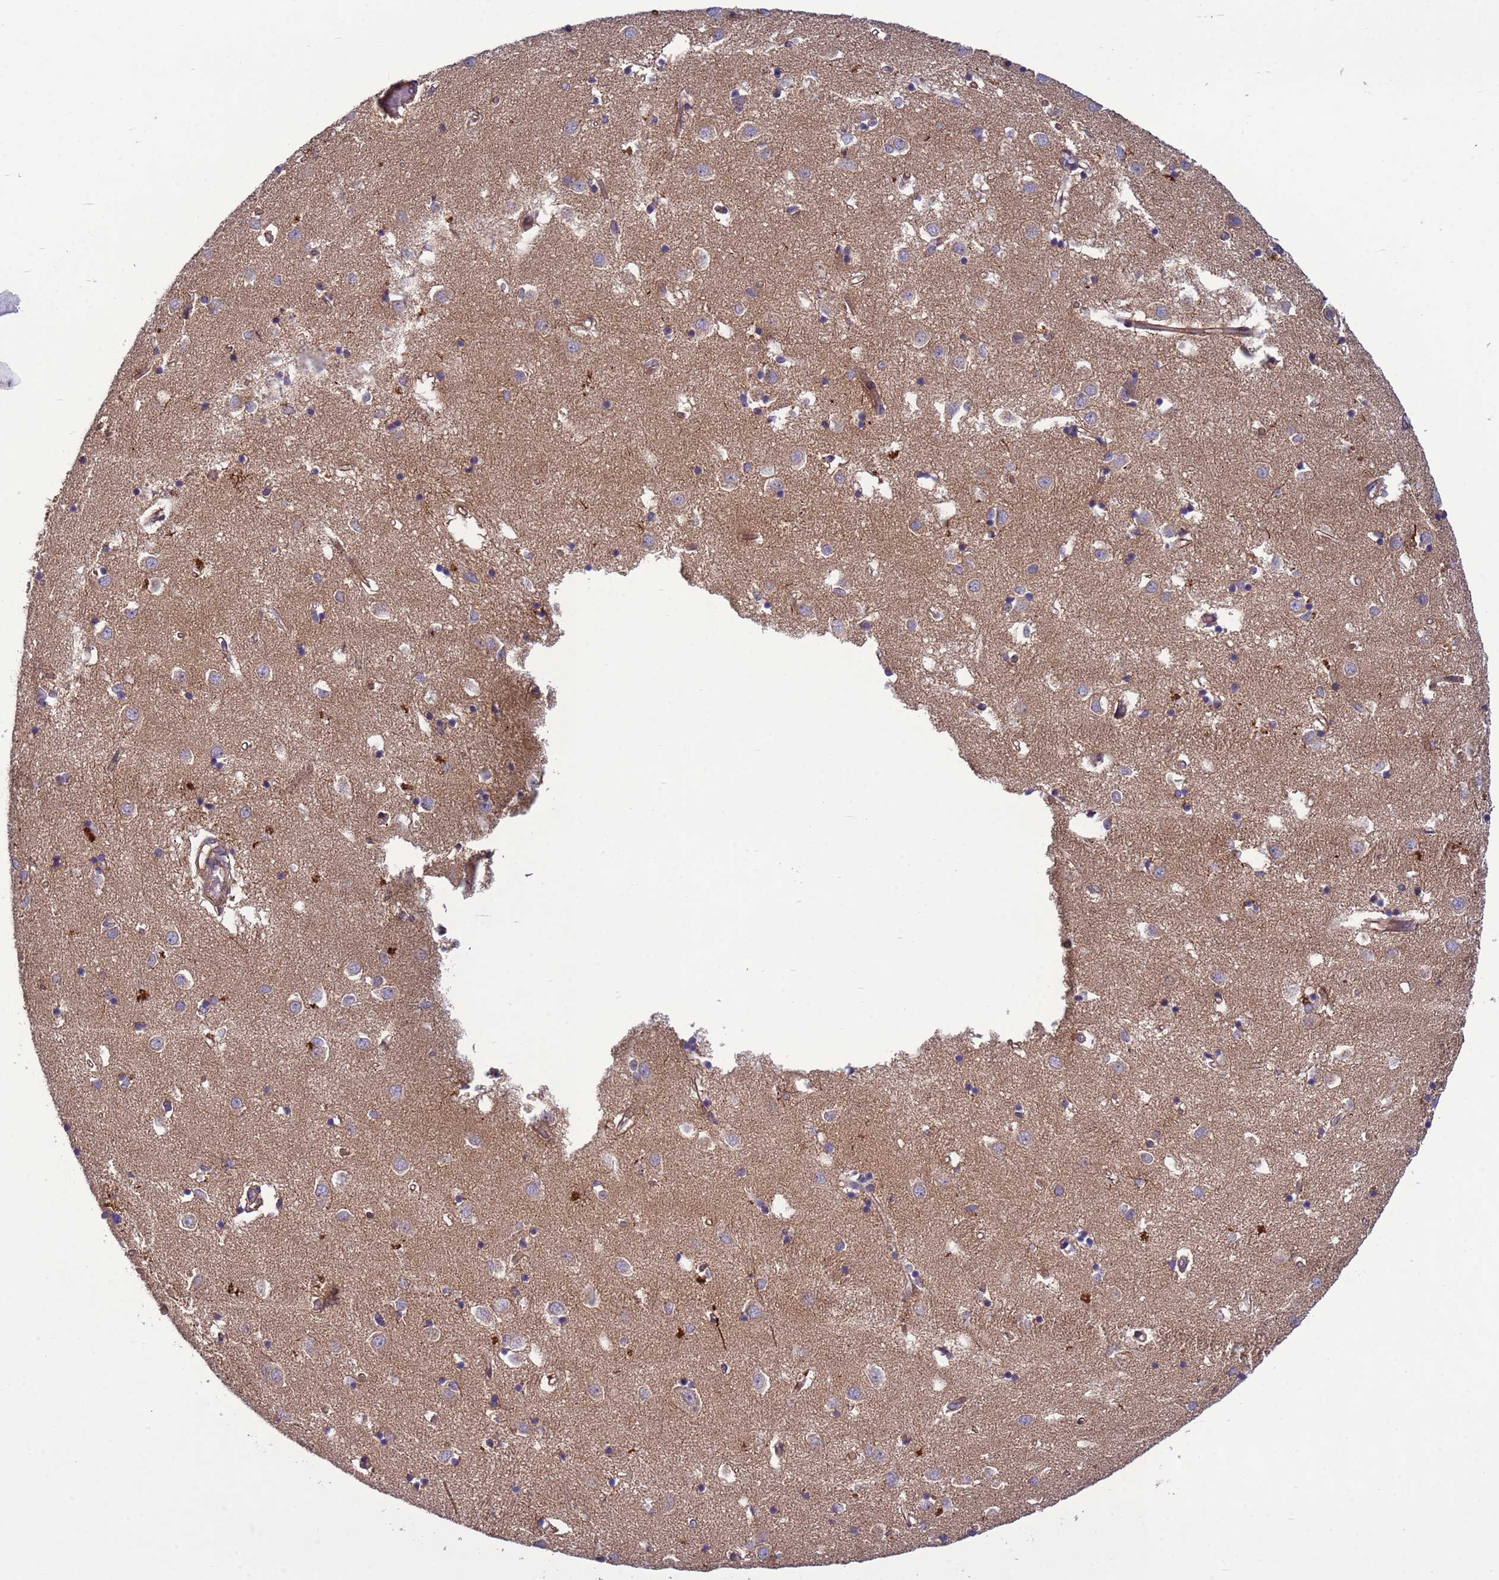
{"staining": {"intensity": "weak", "quantity": "<25%", "location": "cytoplasmic/membranous"}, "tissue": "caudate", "cell_type": "Glial cells", "image_type": "normal", "snomed": [{"axis": "morphology", "description": "Normal tissue, NOS"}, {"axis": "topography", "description": "Lateral ventricle wall"}], "caption": "This is an immunohistochemistry (IHC) photomicrograph of normal human caudate. There is no expression in glial cells.", "gene": "RAB10", "patient": {"sex": "male", "age": 70}}